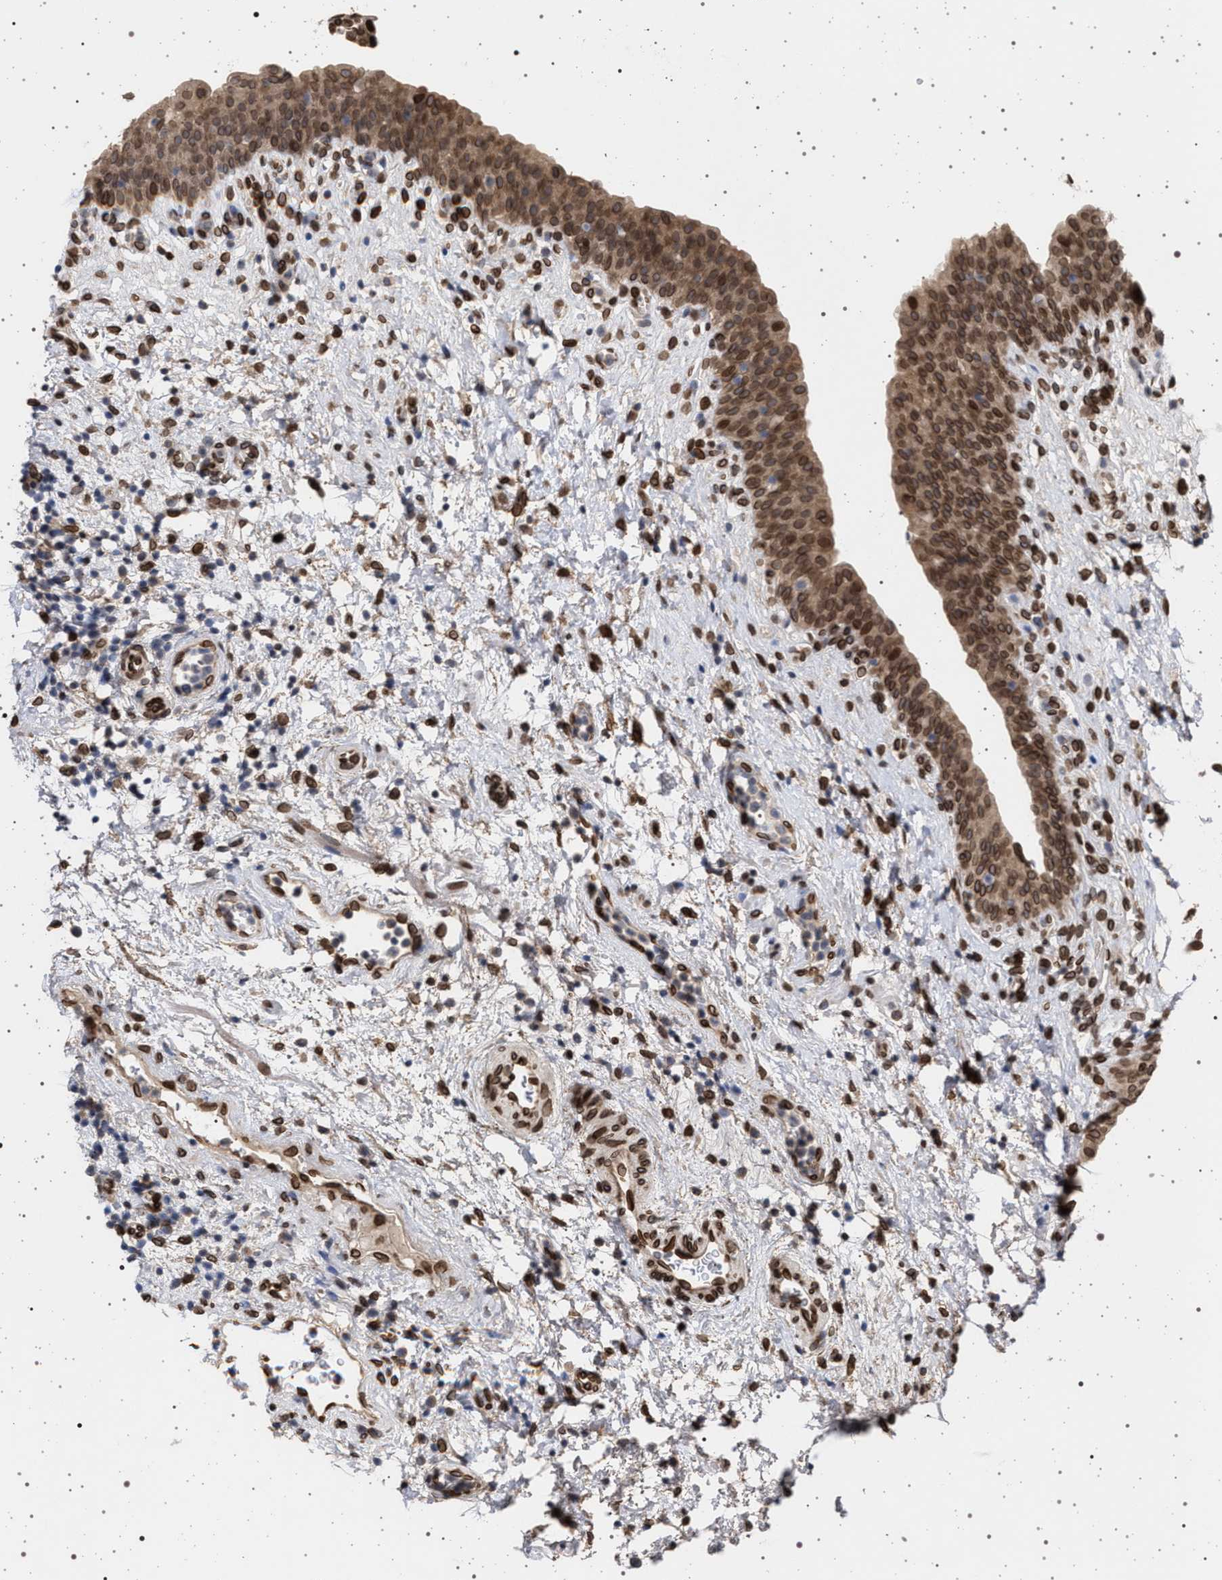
{"staining": {"intensity": "moderate", "quantity": ">75%", "location": "cytoplasmic/membranous,nuclear"}, "tissue": "urinary bladder", "cell_type": "Urothelial cells", "image_type": "normal", "snomed": [{"axis": "morphology", "description": "Normal tissue, NOS"}, {"axis": "topography", "description": "Urinary bladder"}], "caption": "The micrograph exhibits immunohistochemical staining of benign urinary bladder. There is moderate cytoplasmic/membranous,nuclear staining is seen in about >75% of urothelial cells.", "gene": "ING2", "patient": {"sex": "male", "age": 37}}